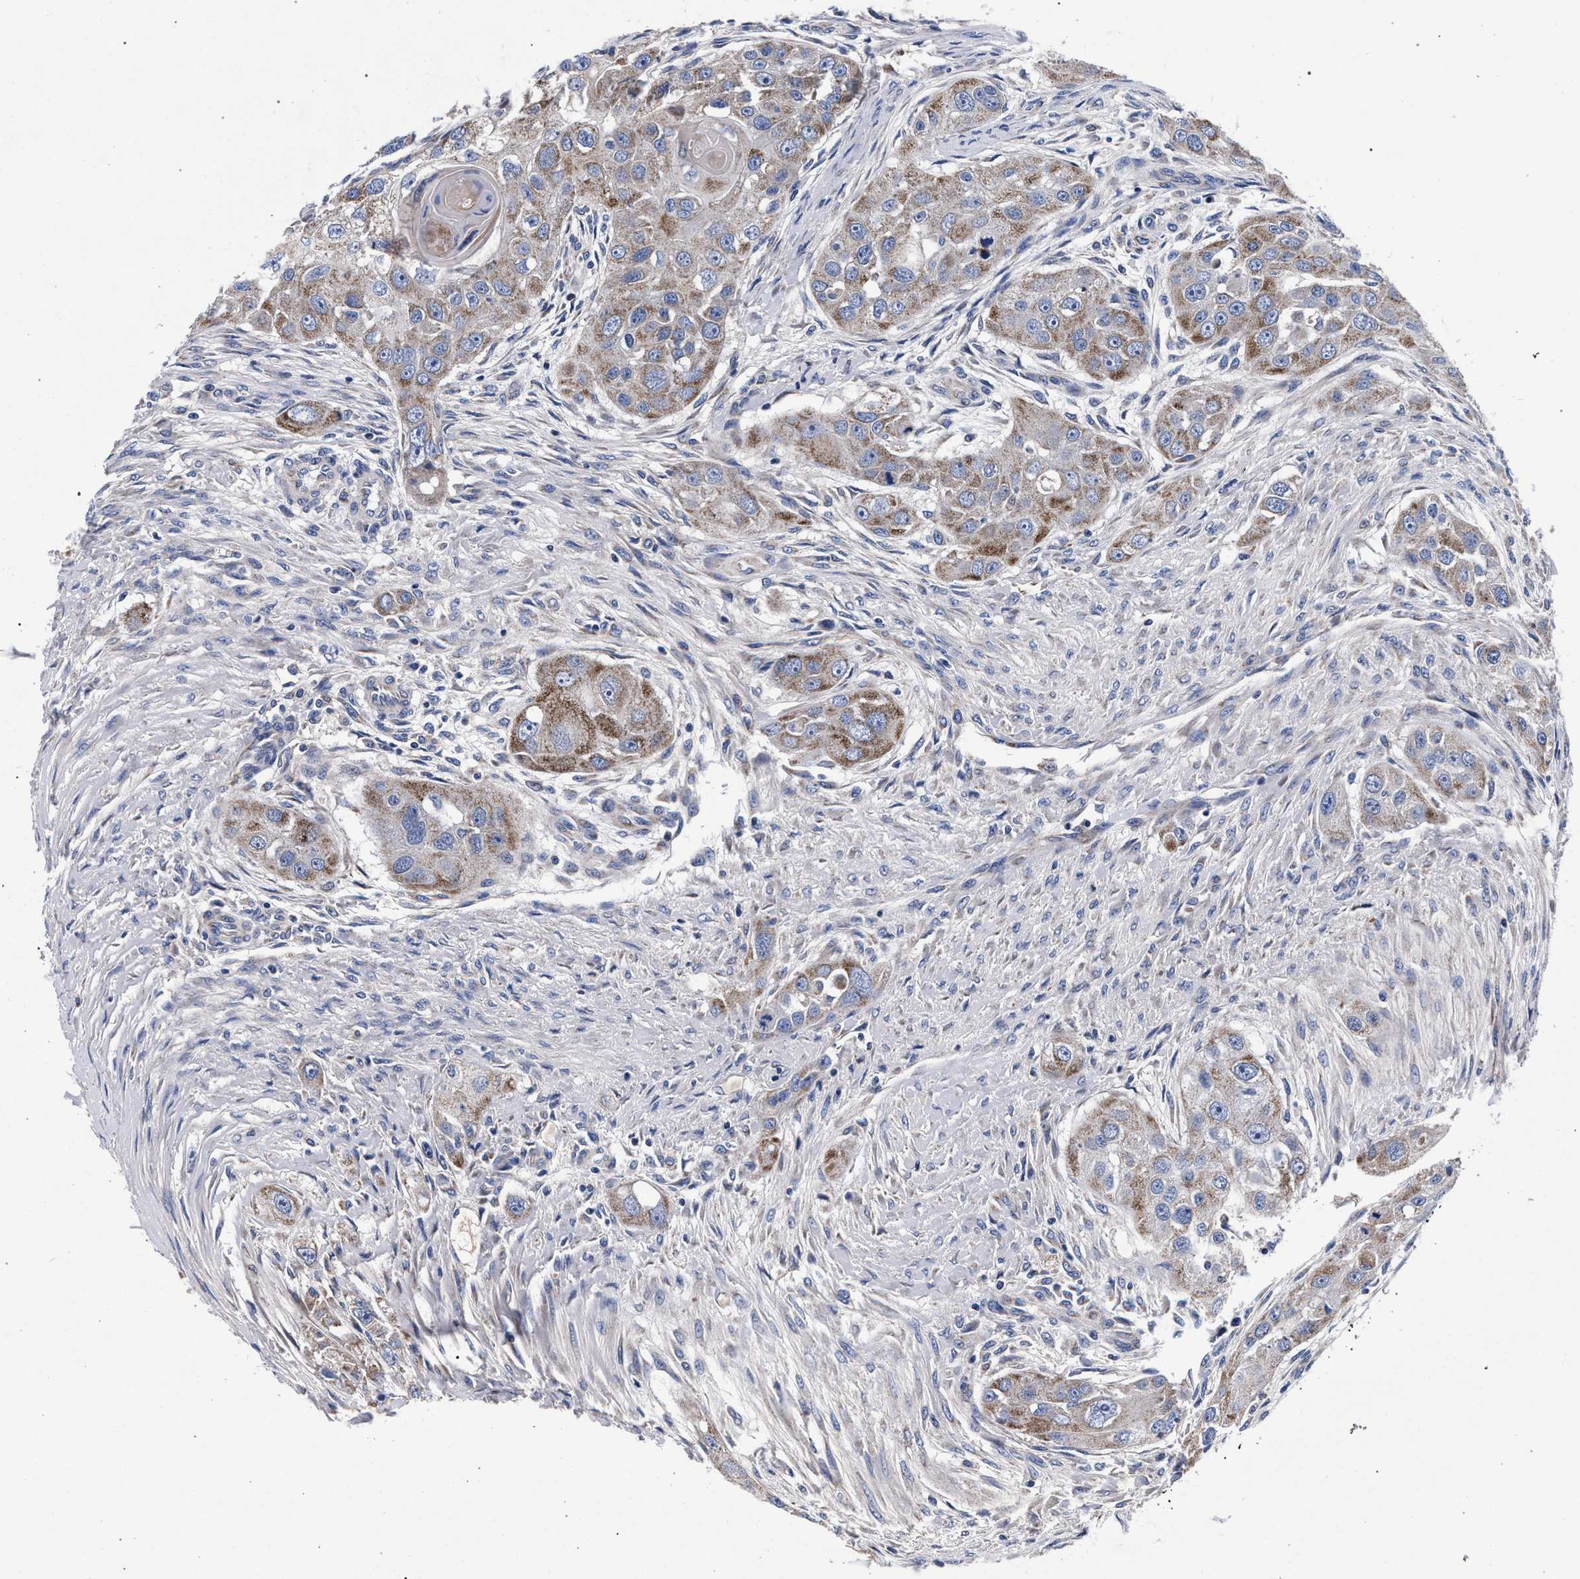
{"staining": {"intensity": "moderate", "quantity": ">75%", "location": "cytoplasmic/membranous"}, "tissue": "head and neck cancer", "cell_type": "Tumor cells", "image_type": "cancer", "snomed": [{"axis": "morphology", "description": "Normal tissue, NOS"}, {"axis": "morphology", "description": "Squamous cell carcinoma, NOS"}, {"axis": "topography", "description": "Skeletal muscle"}, {"axis": "topography", "description": "Head-Neck"}], "caption": "Protein staining of head and neck cancer (squamous cell carcinoma) tissue displays moderate cytoplasmic/membranous expression in about >75% of tumor cells.", "gene": "ACOX1", "patient": {"sex": "male", "age": 51}}